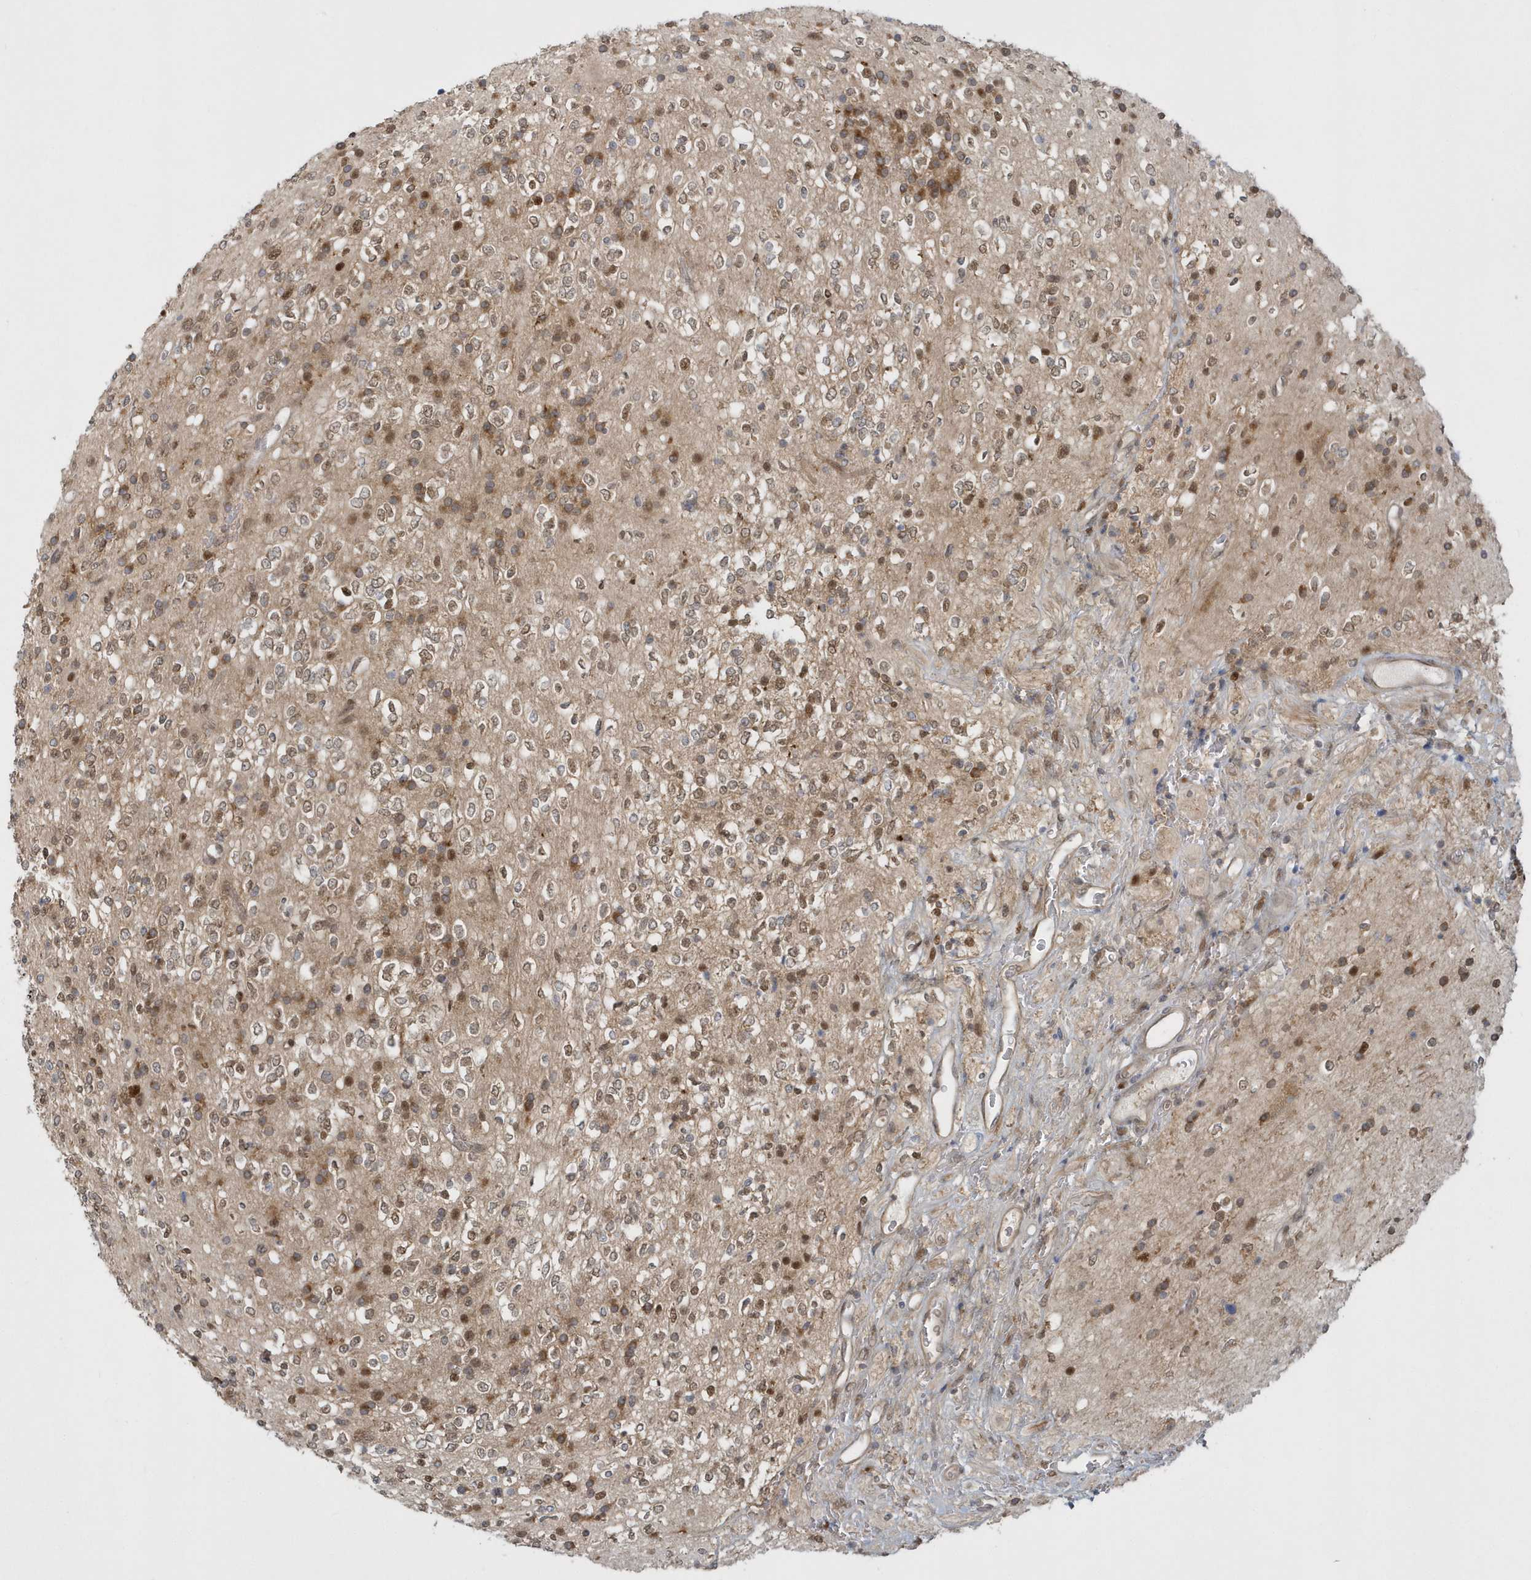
{"staining": {"intensity": "moderate", "quantity": "25%-75%", "location": "cytoplasmic/membranous,nuclear"}, "tissue": "glioma", "cell_type": "Tumor cells", "image_type": "cancer", "snomed": [{"axis": "morphology", "description": "Glioma, malignant, High grade"}, {"axis": "topography", "description": "Brain"}], "caption": "Human glioma stained for a protein (brown) demonstrates moderate cytoplasmic/membranous and nuclear positive staining in approximately 25%-75% of tumor cells.", "gene": "ATG4A", "patient": {"sex": "male", "age": 34}}